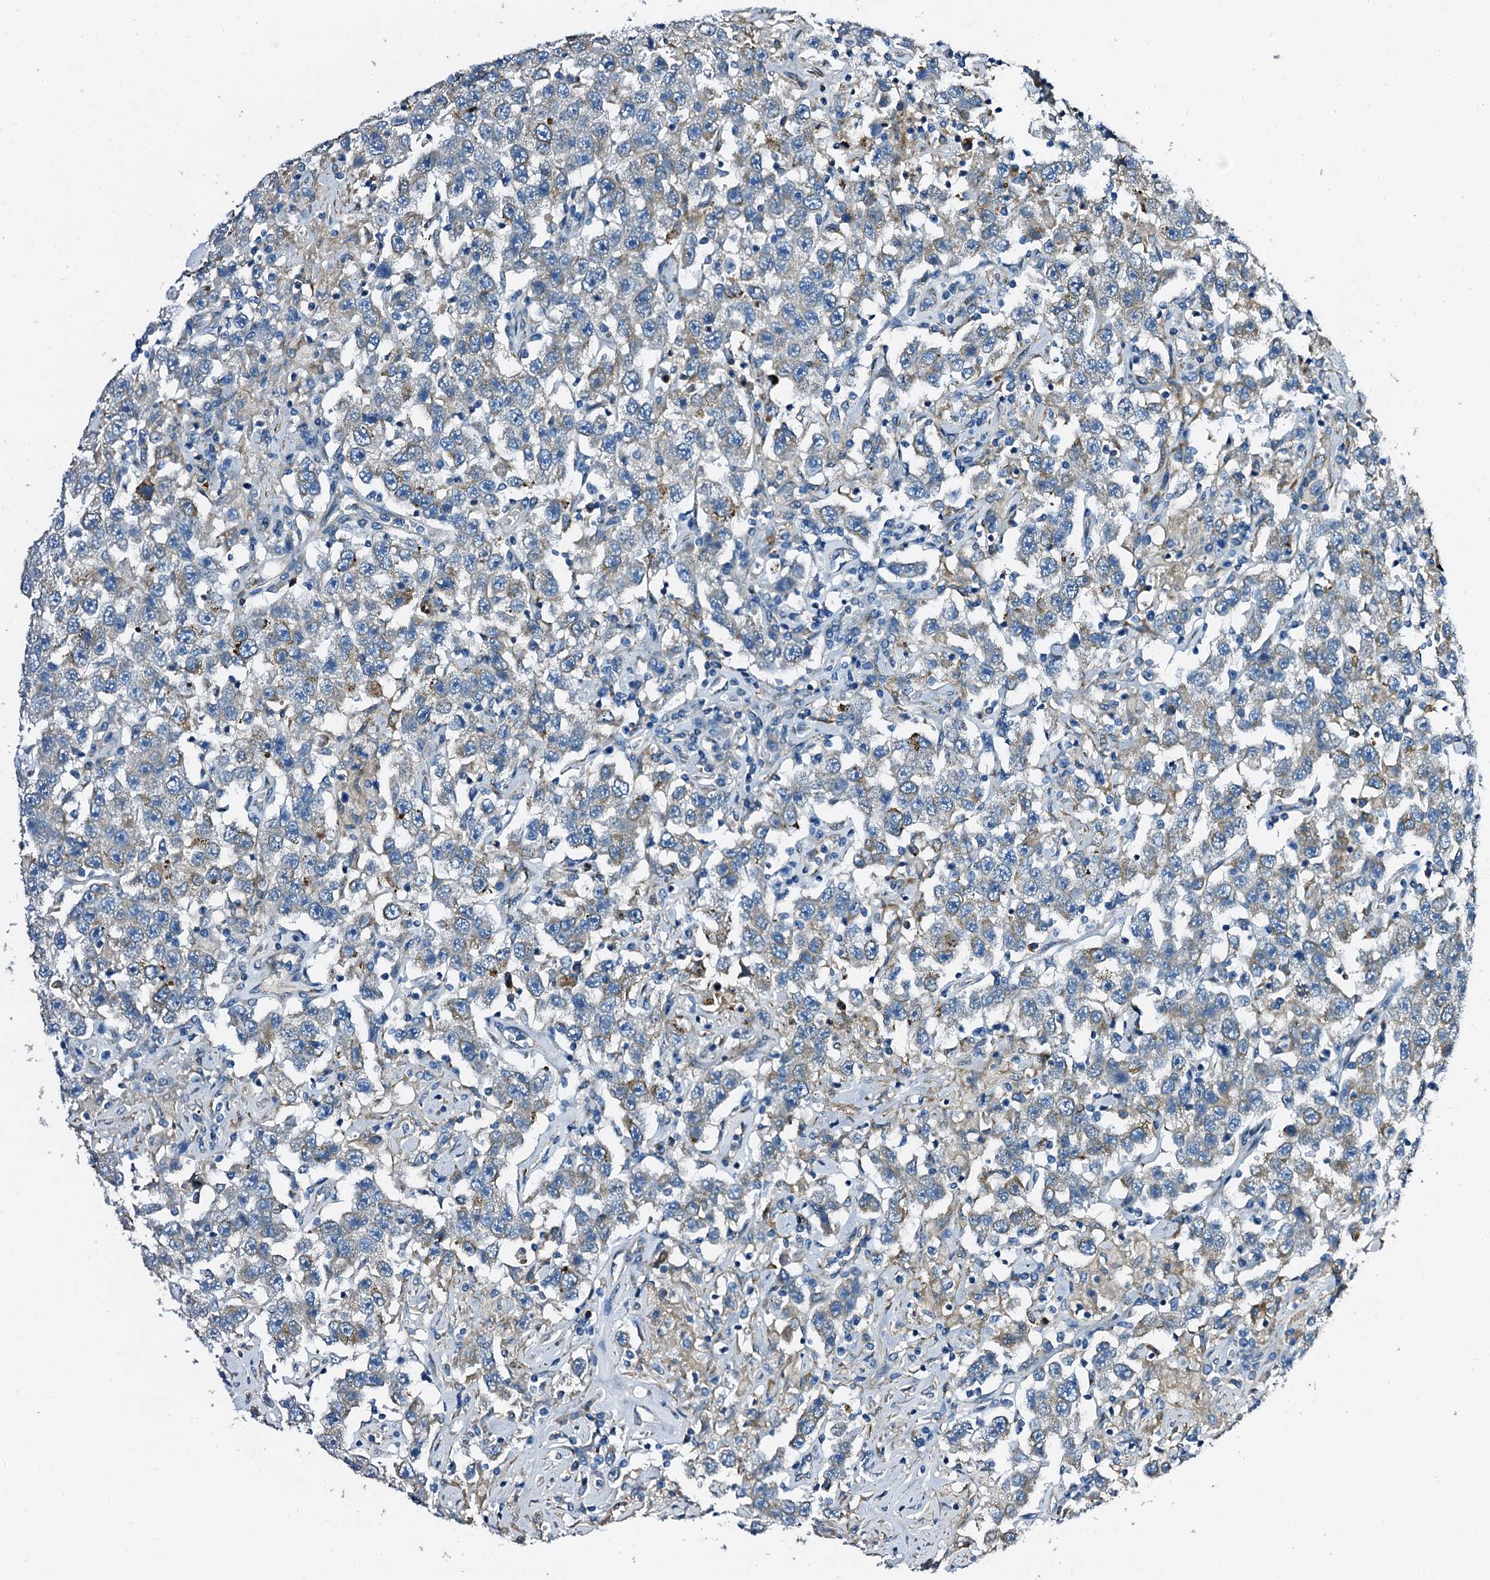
{"staining": {"intensity": "weak", "quantity": "<25%", "location": "cytoplasmic/membranous"}, "tissue": "testis cancer", "cell_type": "Tumor cells", "image_type": "cancer", "snomed": [{"axis": "morphology", "description": "Seminoma, NOS"}, {"axis": "topography", "description": "Testis"}], "caption": "DAB (3,3'-diaminobenzidine) immunohistochemical staining of human testis cancer (seminoma) demonstrates no significant staining in tumor cells. (DAB immunohistochemistry, high magnification).", "gene": "DBX1", "patient": {"sex": "male", "age": 41}}